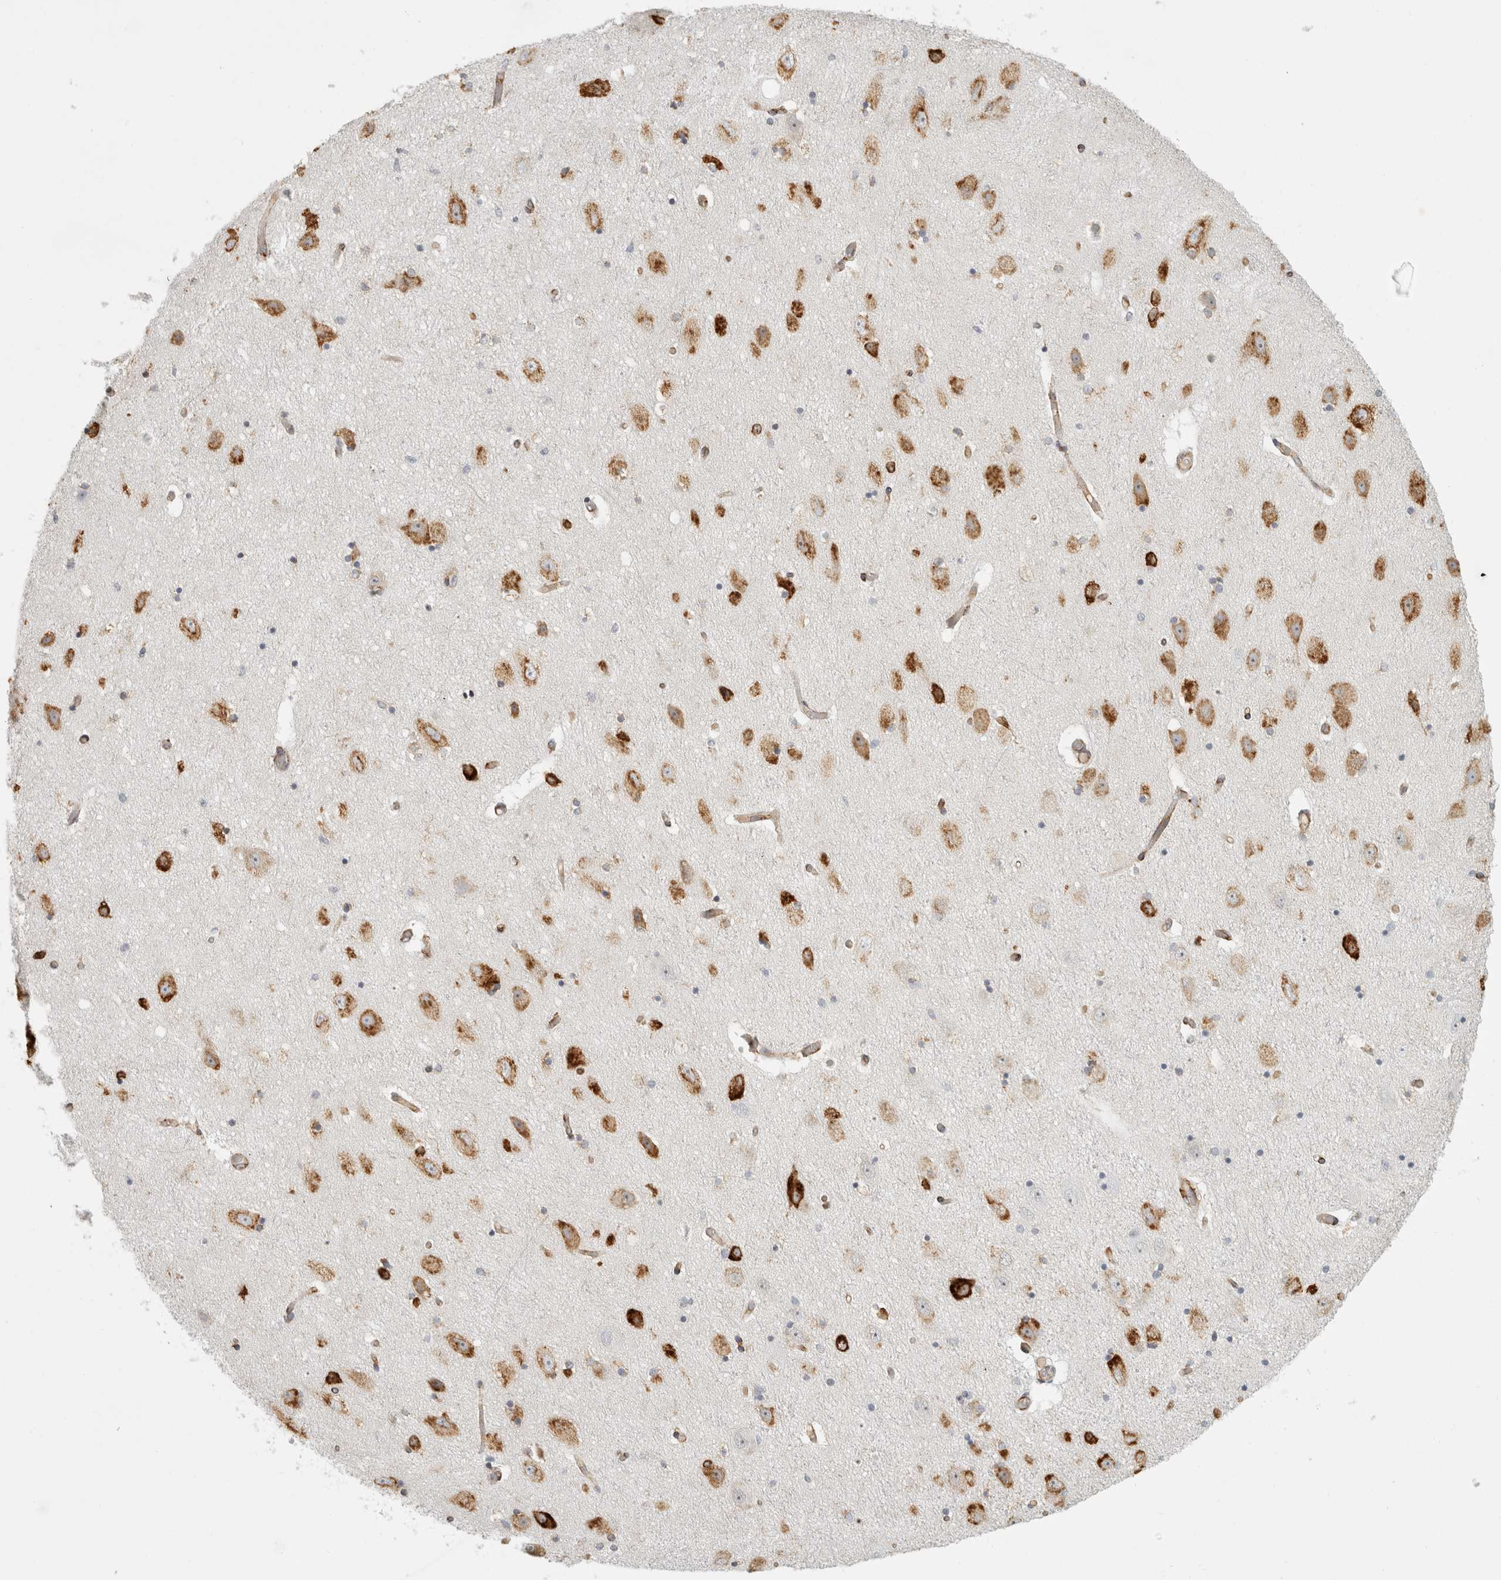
{"staining": {"intensity": "moderate", "quantity": "25%-75%", "location": "cytoplasmic/membranous"}, "tissue": "hippocampus", "cell_type": "Glial cells", "image_type": "normal", "snomed": [{"axis": "morphology", "description": "Normal tissue, NOS"}, {"axis": "topography", "description": "Hippocampus"}], "caption": "This photomicrograph demonstrates unremarkable hippocampus stained with IHC to label a protein in brown. The cytoplasmic/membranous of glial cells show moderate positivity for the protein. Nuclei are counter-stained blue.", "gene": "OSTN", "patient": {"sex": "female", "age": 54}}